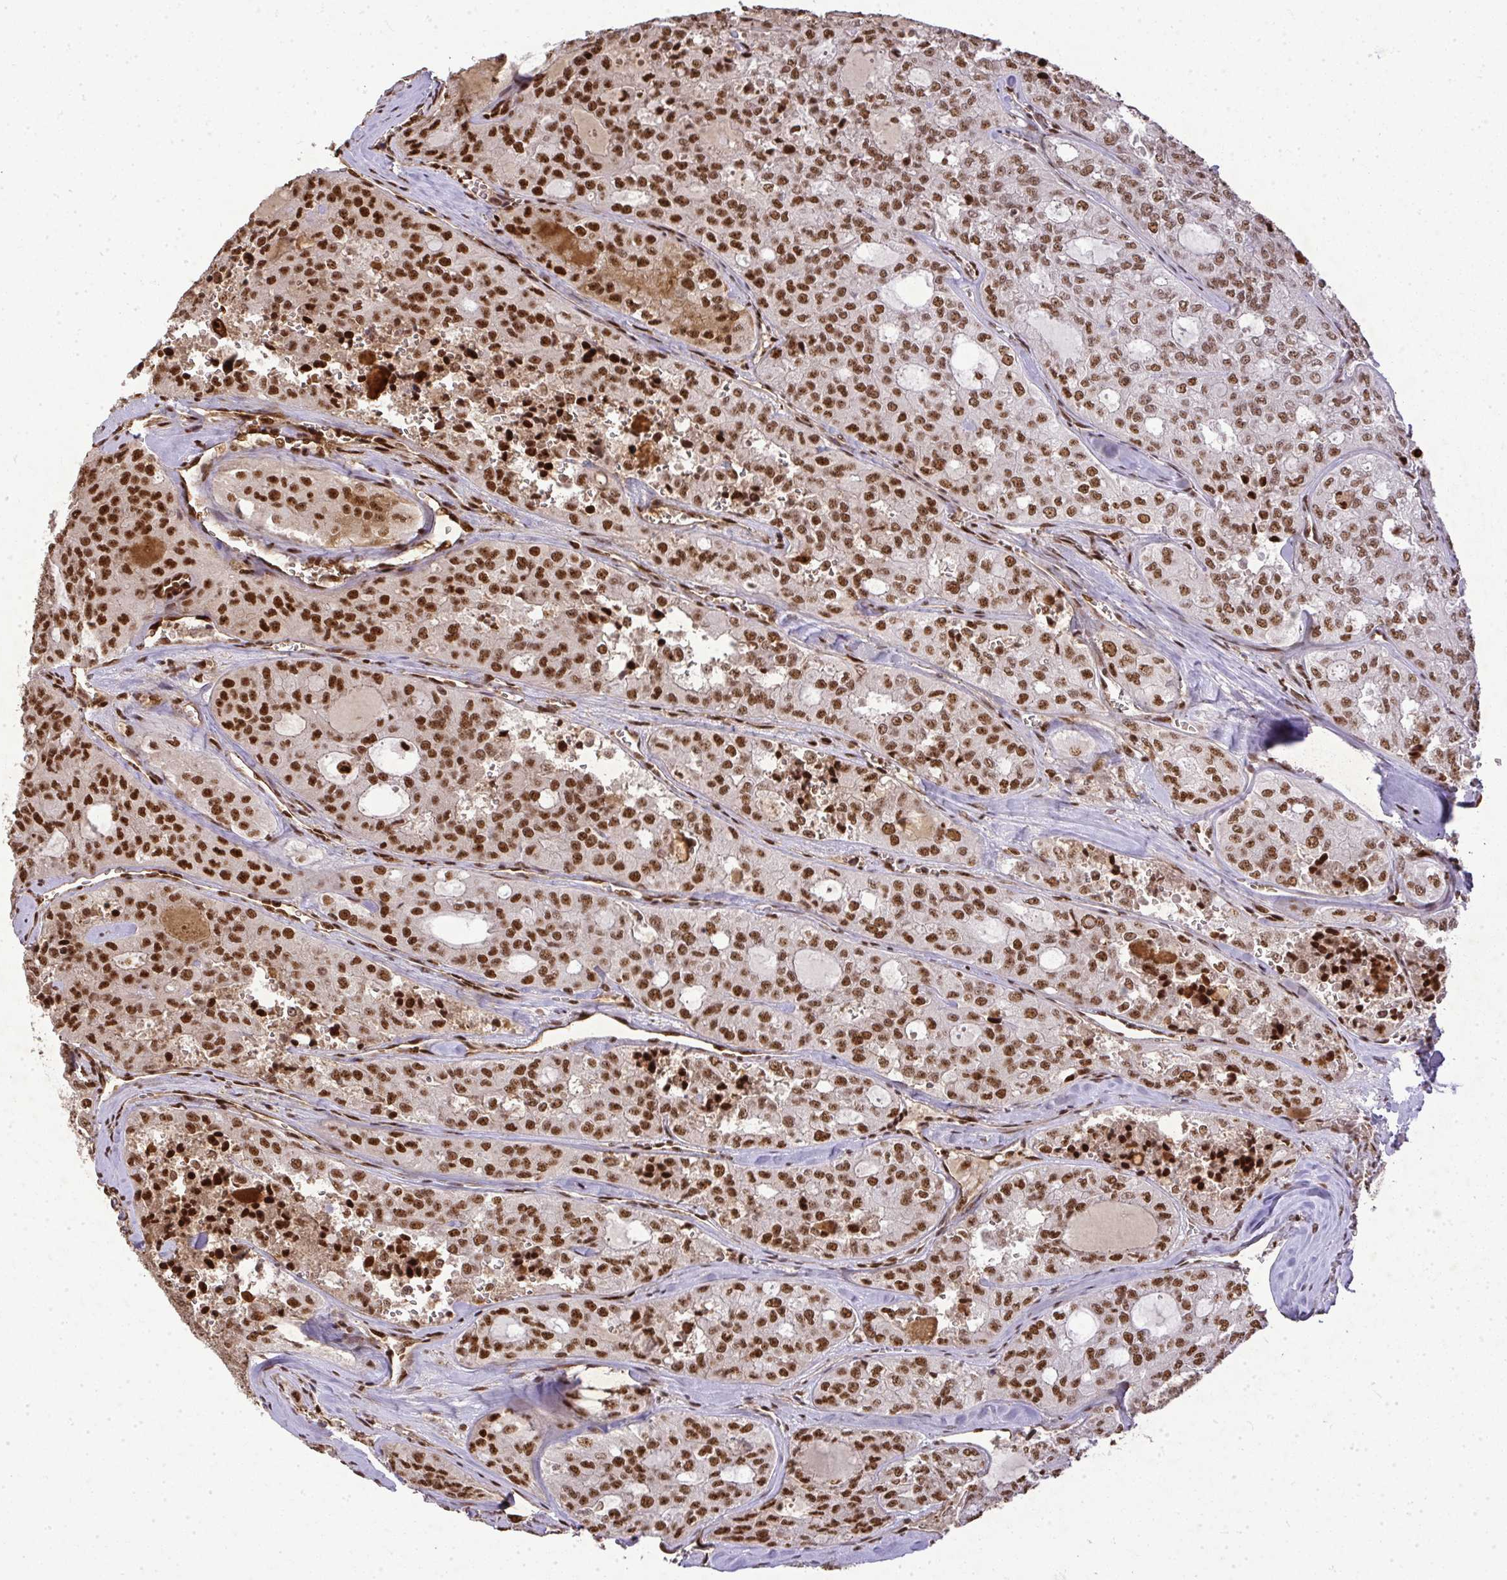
{"staining": {"intensity": "strong", "quantity": ">75%", "location": "nuclear"}, "tissue": "thyroid cancer", "cell_type": "Tumor cells", "image_type": "cancer", "snomed": [{"axis": "morphology", "description": "Follicular adenoma carcinoma, NOS"}, {"axis": "topography", "description": "Thyroid gland"}], "caption": "IHC image of thyroid cancer stained for a protein (brown), which exhibits high levels of strong nuclear staining in about >75% of tumor cells.", "gene": "U2AF1", "patient": {"sex": "male", "age": 75}}